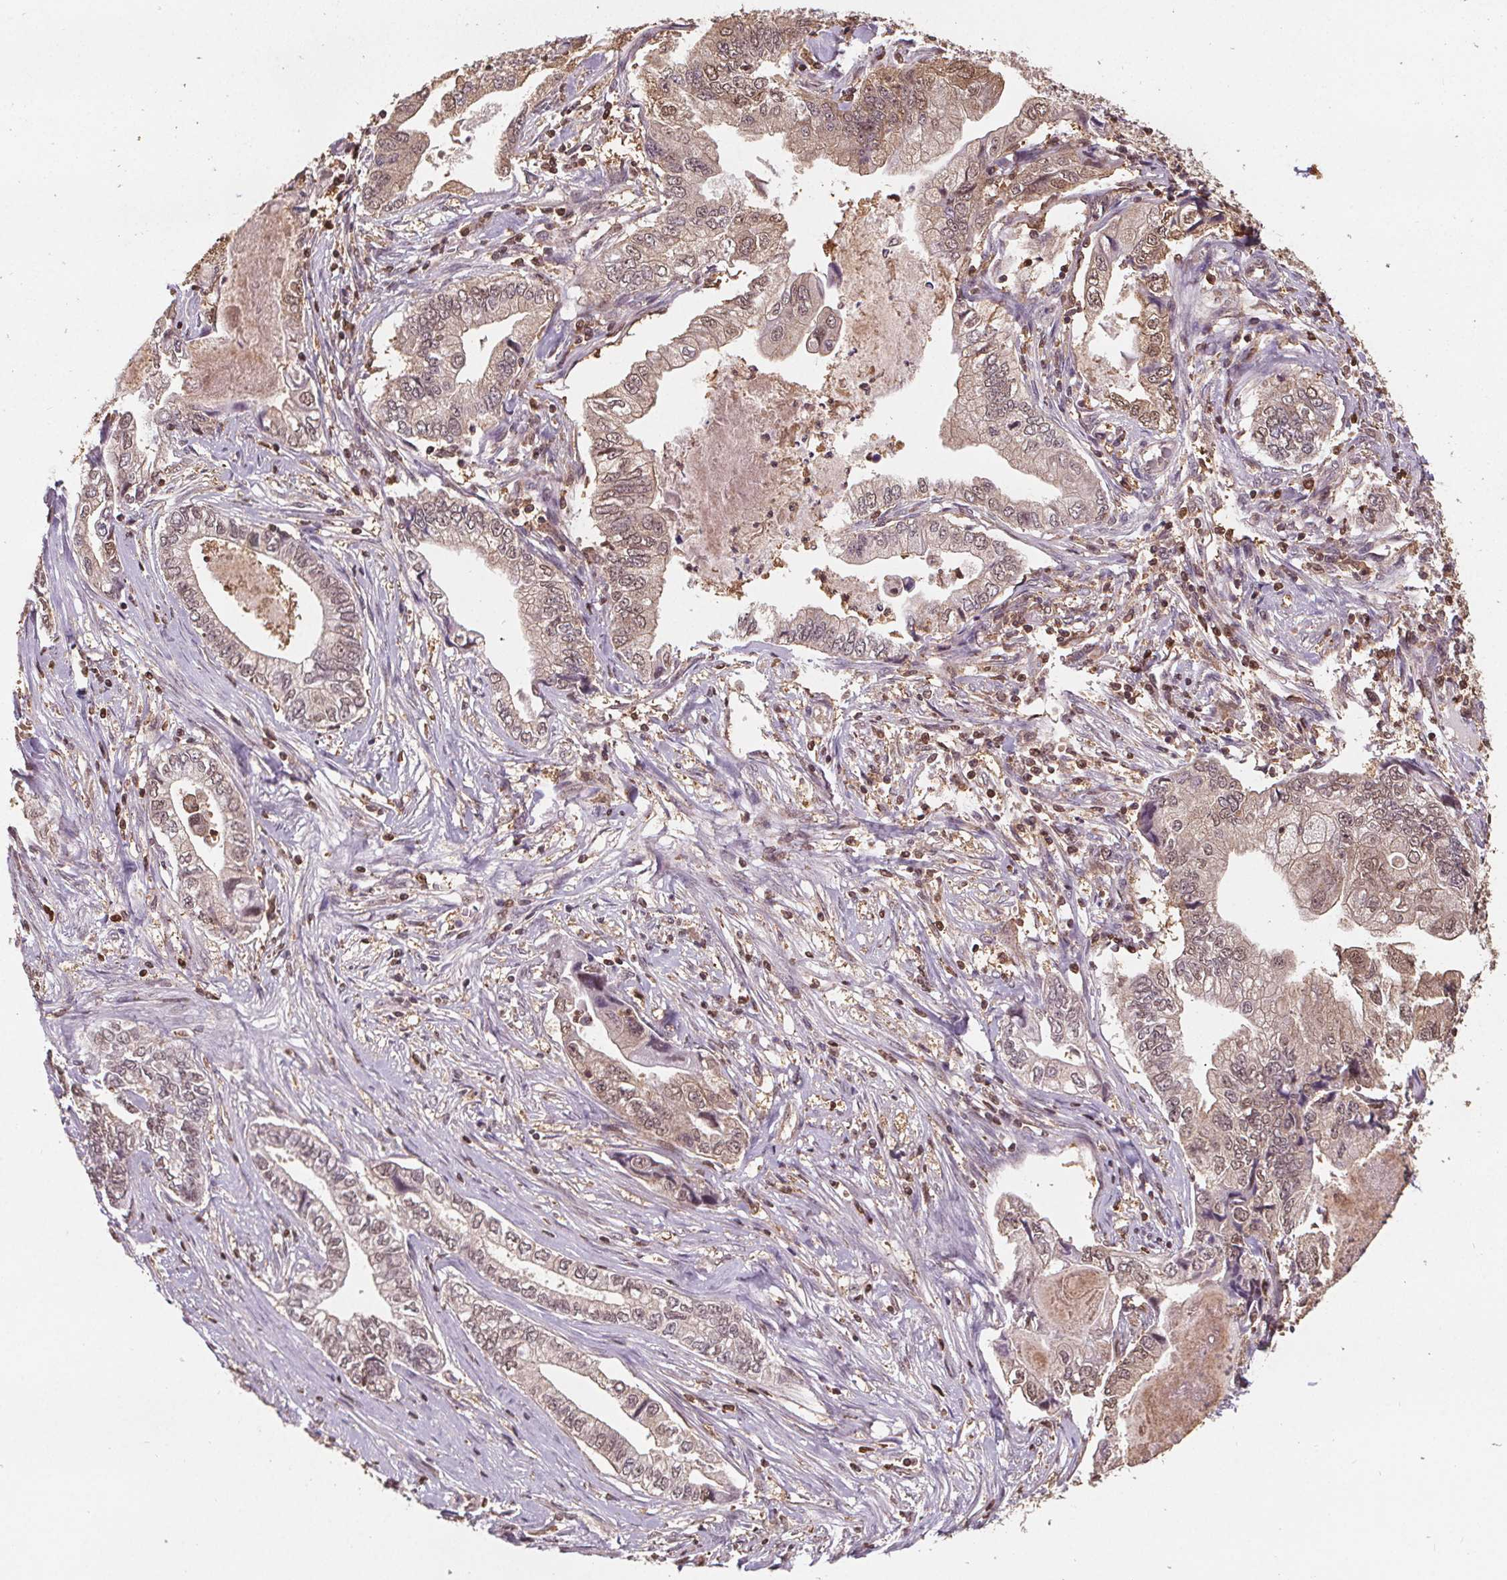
{"staining": {"intensity": "weak", "quantity": ">75%", "location": "cytoplasmic/membranous,nuclear"}, "tissue": "stomach cancer", "cell_type": "Tumor cells", "image_type": "cancer", "snomed": [{"axis": "morphology", "description": "Adenocarcinoma, NOS"}, {"axis": "topography", "description": "Pancreas"}, {"axis": "topography", "description": "Stomach, upper"}], "caption": "Immunohistochemical staining of human stomach cancer (adenocarcinoma) shows low levels of weak cytoplasmic/membranous and nuclear staining in approximately >75% of tumor cells. Nuclei are stained in blue.", "gene": "ENO1", "patient": {"sex": "male", "age": 77}}